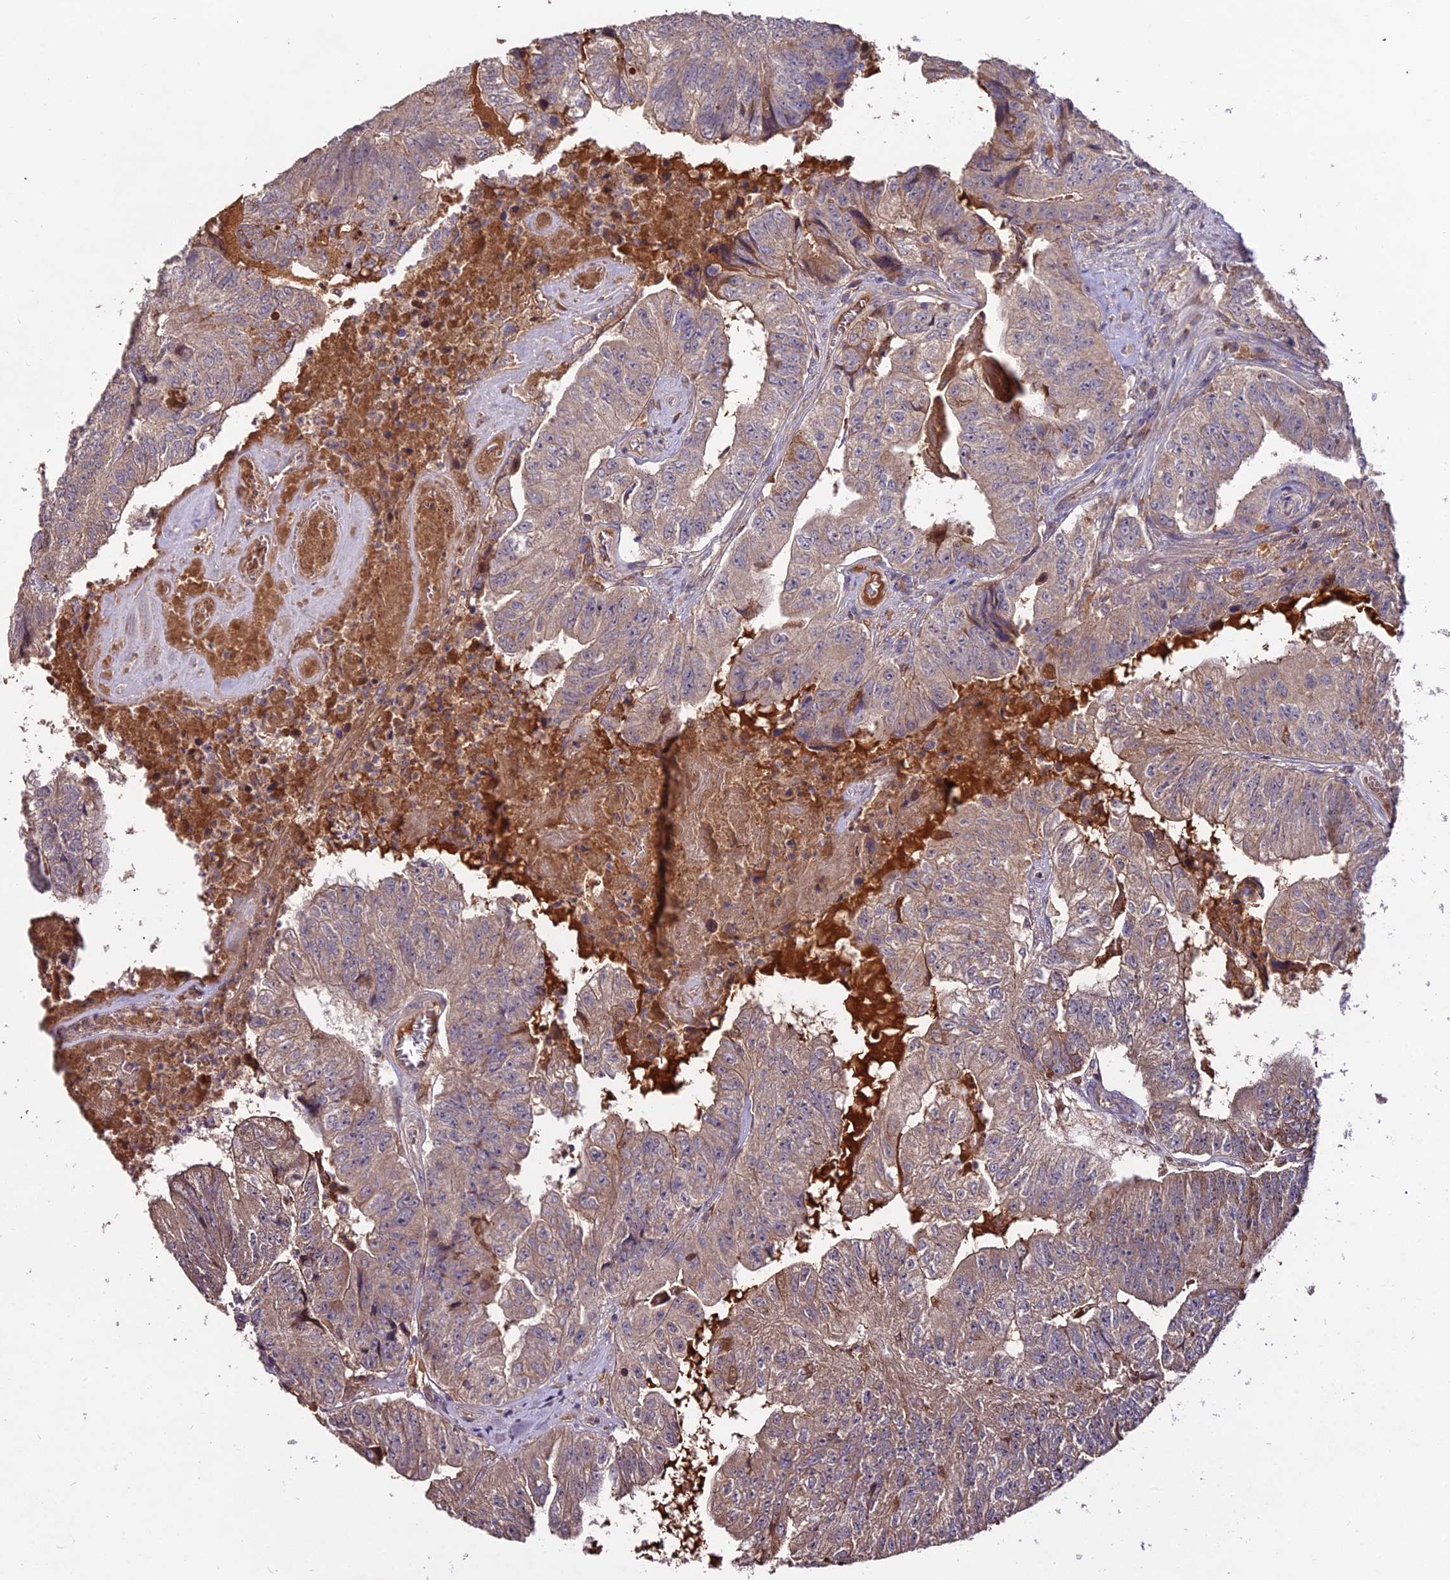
{"staining": {"intensity": "weak", "quantity": ">75%", "location": "cytoplasmic/membranous"}, "tissue": "colorectal cancer", "cell_type": "Tumor cells", "image_type": "cancer", "snomed": [{"axis": "morphology", "description": "Adenocarcinoma, NOS"}, {"axis": "topography", "description": "Colon"}], "caption": "Human adenocarcinoma (colorectal) stained with a brown dye displays weak cytoplasmic/membranous positive expression in about >75% of tumor cells.", "gene": "KCTD16", "patient": {"sex": "female", "age": 67}}